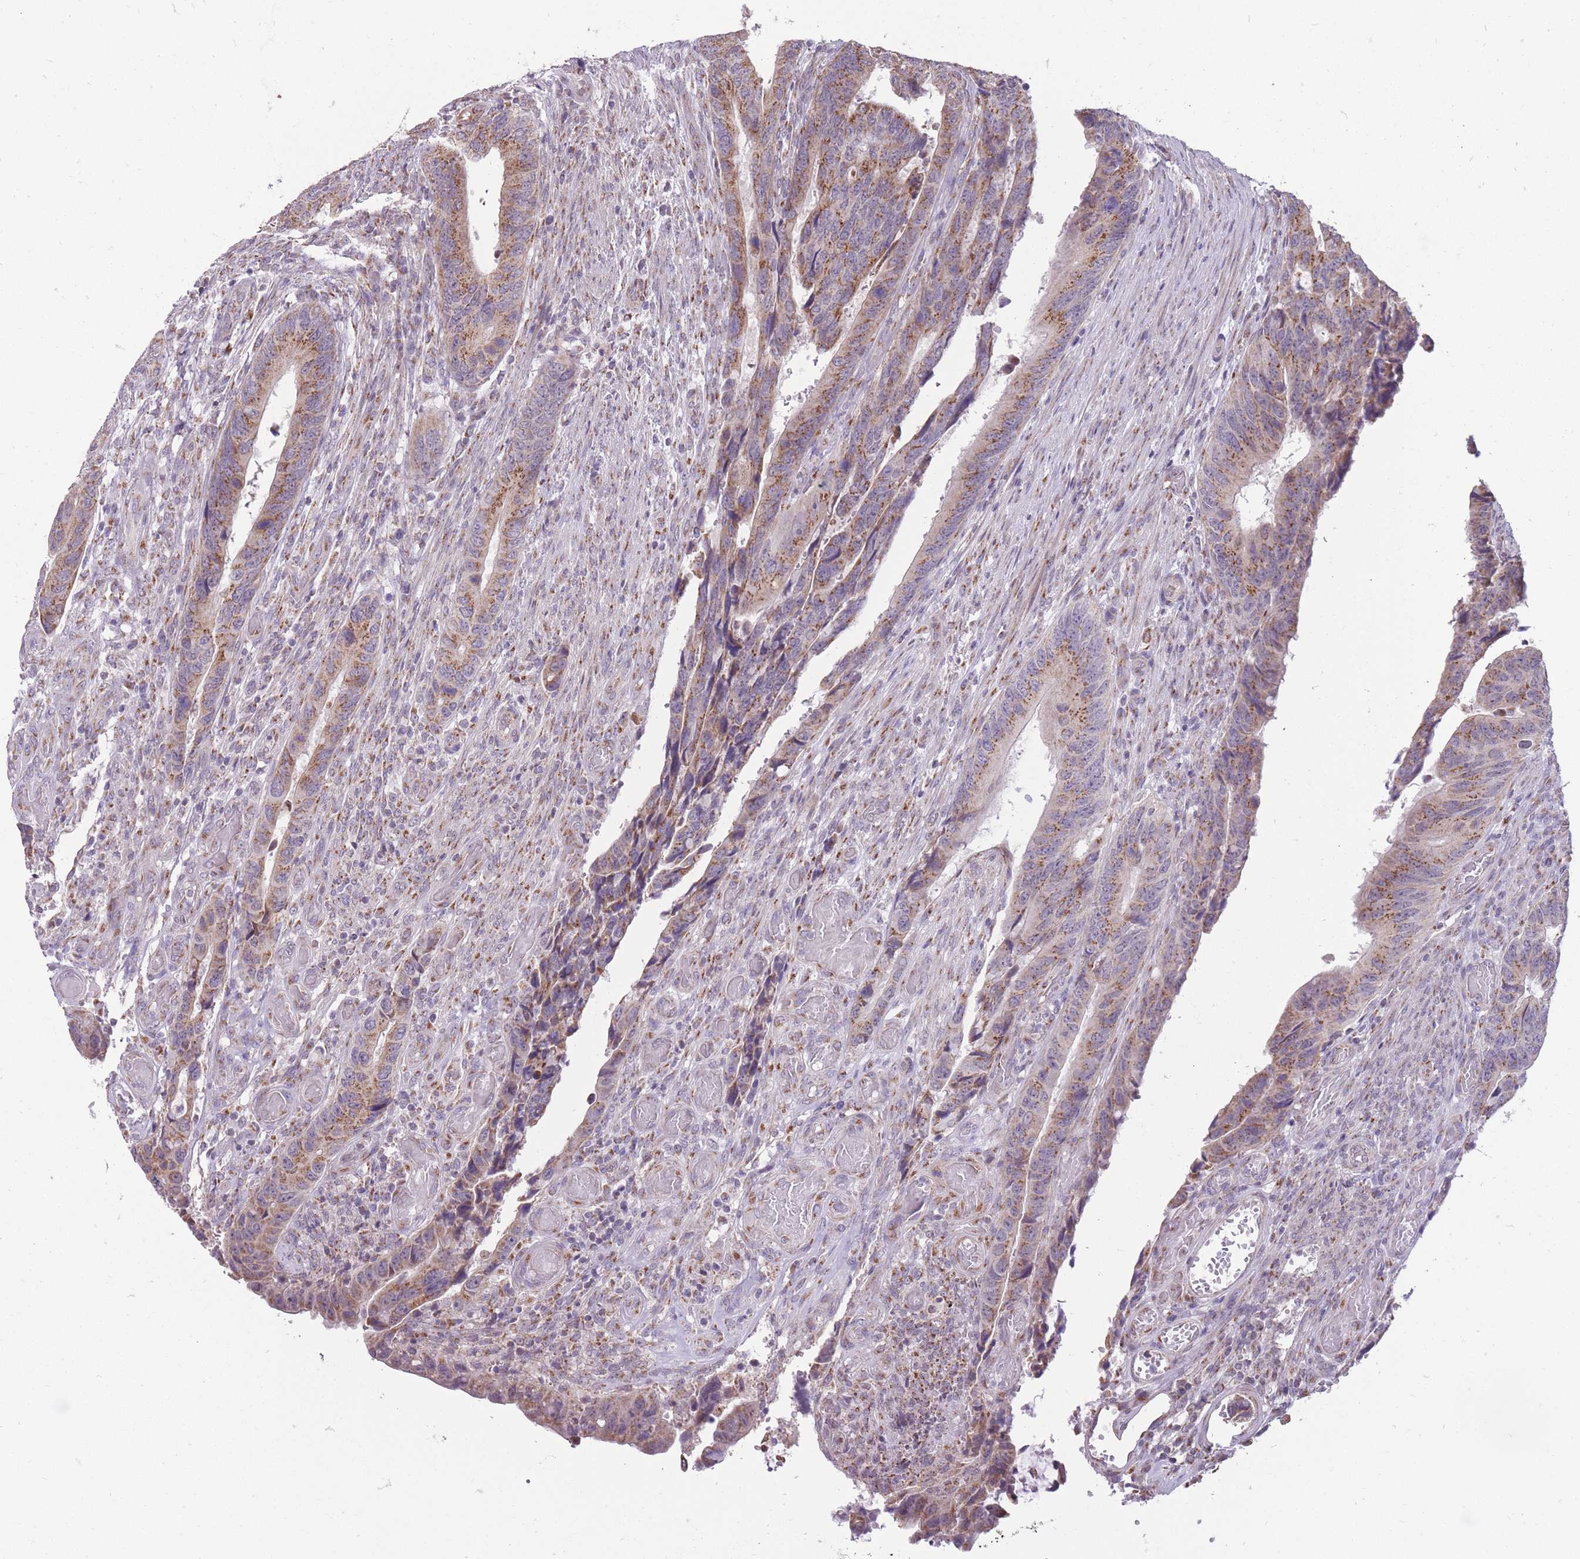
{"staining": {"intensity": "moderate", "quantity": "25%-75%", "location": "cytoplasmic/membranous"}, "tissue": "colorectal cancer", "cell_type": "Tumor cells", "image_type": "cancer", "snomed": [{"axis": "morphology", "description": "Adenocarcinoma, NOS"}, {"axis": "topography", "description": "Colon"}], "caption": "A medium amount of moderate cytoplasmic/membranous positivity is appreciated in approximately 25%-75% of tumor cells in colorectal adenocarcinoma tissue.", "gene": "NELL1", "patient": {"sex": "male", "age": 87}}